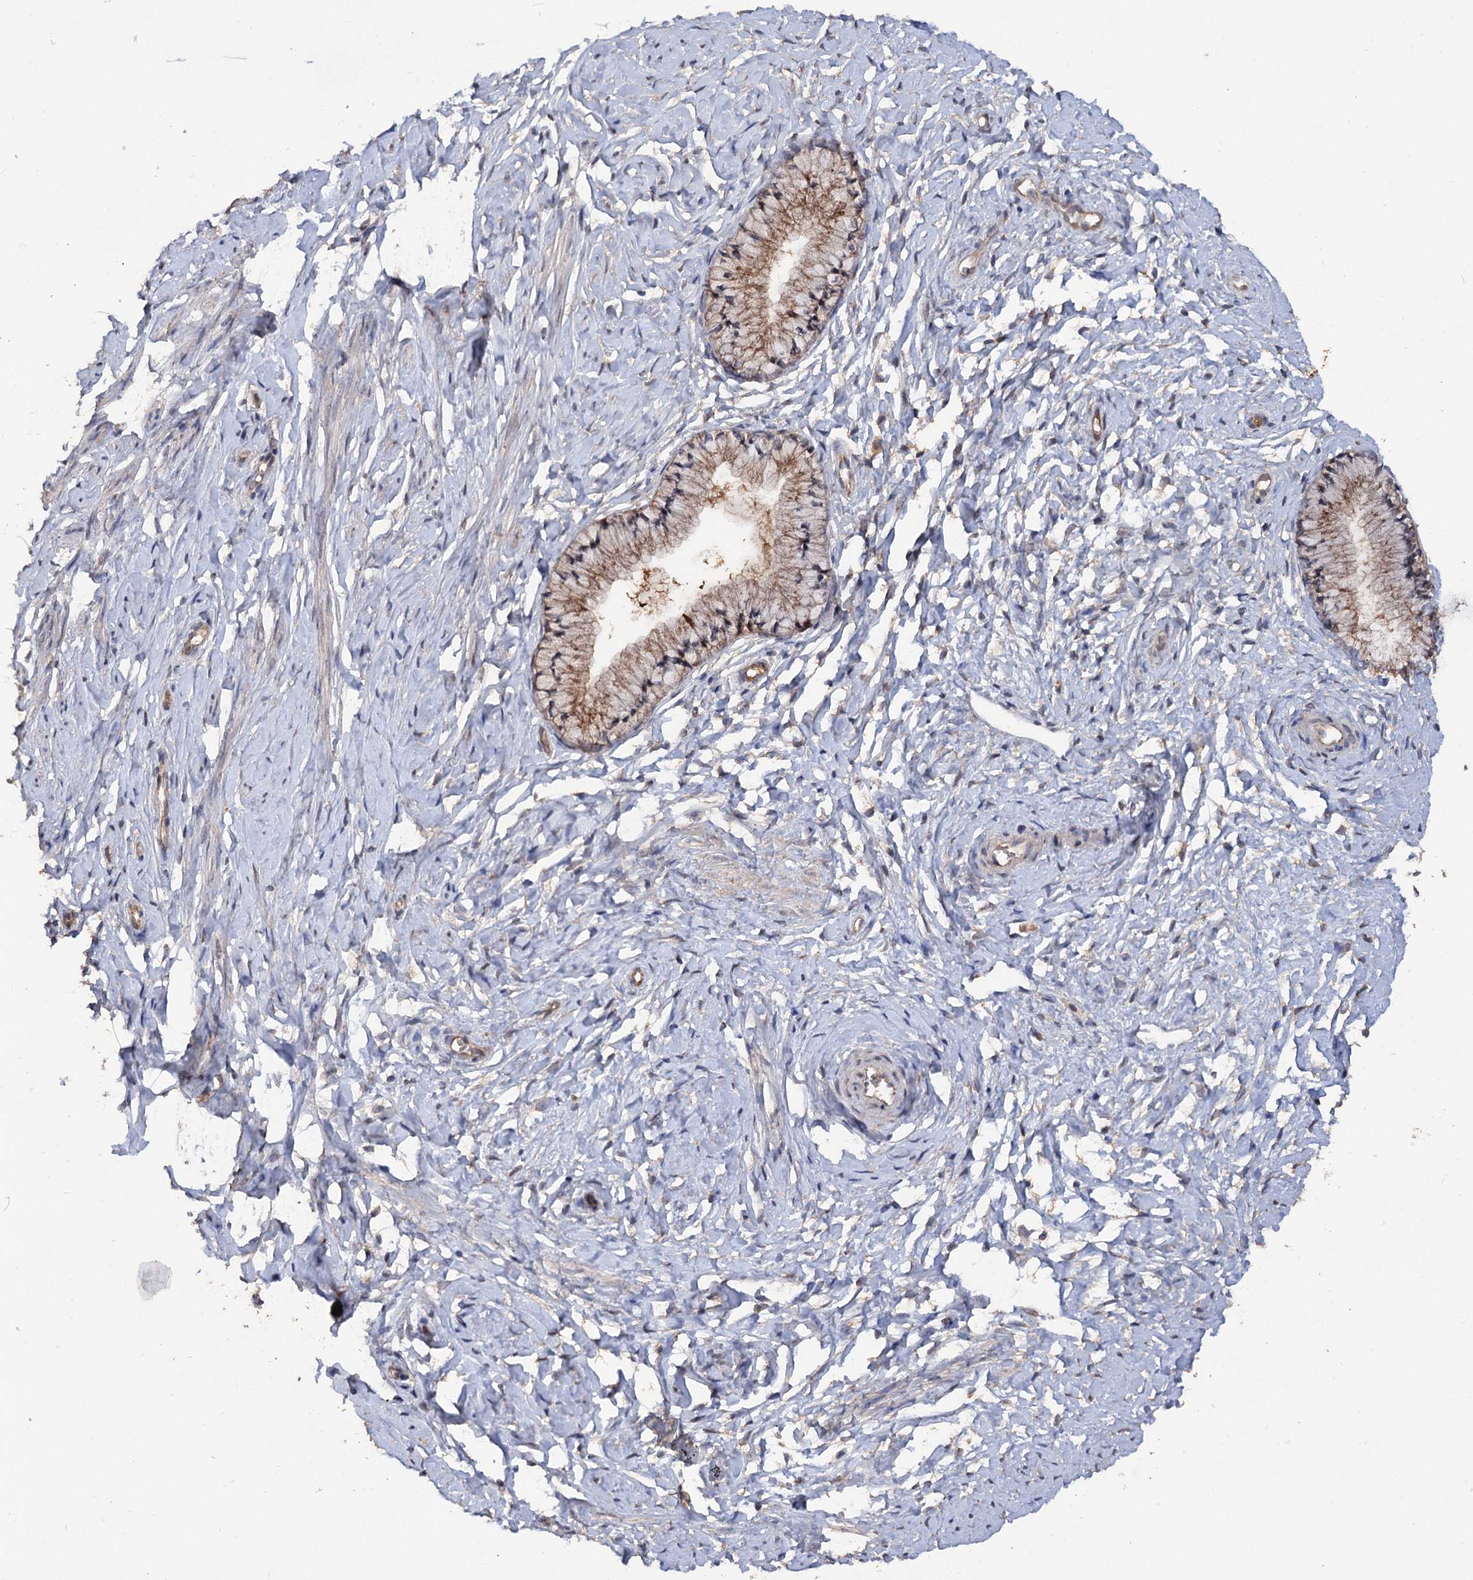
{"staining": {"intensity": "moderate", "quantity": ">75%", "location": "cytoplasmic/membranous"}, "tissue": "cervix", "cell_type": "Glandular cells", "image_type": "normal", "snomed": [{"axis": "morphology", "description": "Normal tissue, NOS"}, {"axis": "topography", "description": "Cervix"}], "caption": "Normal cervix was stained to show a protein in brown. There is medium levels of moderate cytoplasmic/membranous expression in about >75% of glandular cells.", "gene": "NUDCD2", "patient": {"sex": "female", "age": 33}}